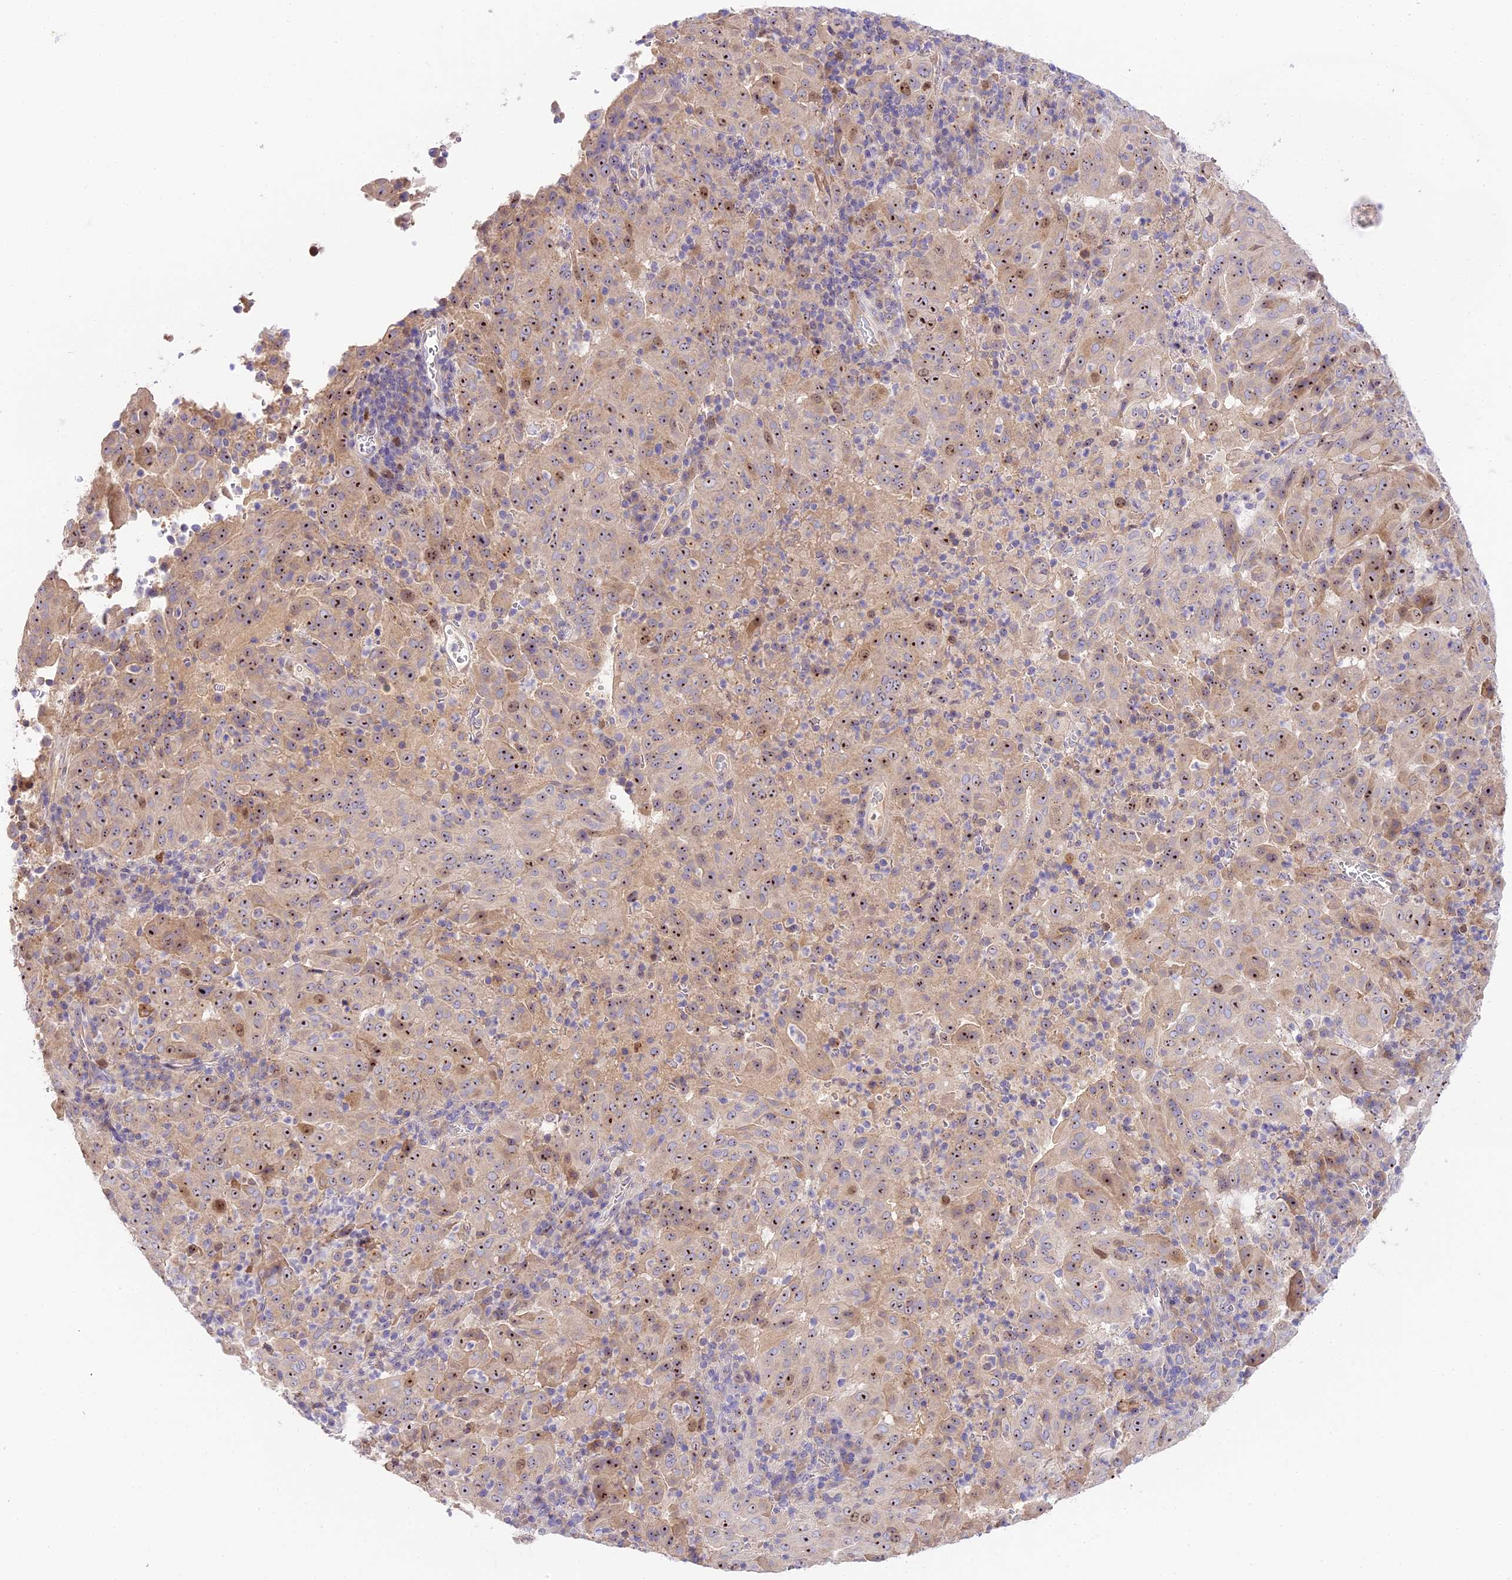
{"staining": {"intensity": "moderate", "quantity": ">75%", "location": "nuclear"}, "tissue": "pancreatic cancer", "cell_type": "Tumor cells", "image_type": "cancer", "snomed": [{"axis": "morphology", "description": "Adenocarcinoma, NOS"}, {"axis": "topography", "description": "Pancreas"}], "caption": "Immunohistochemical staining of adenocarcinoma (pancreatic) displays moderate nuclear protein staining in about >75% of tumor cells.", "gene": "RAD51", "patient": {"sex": "male", "age": 63}}